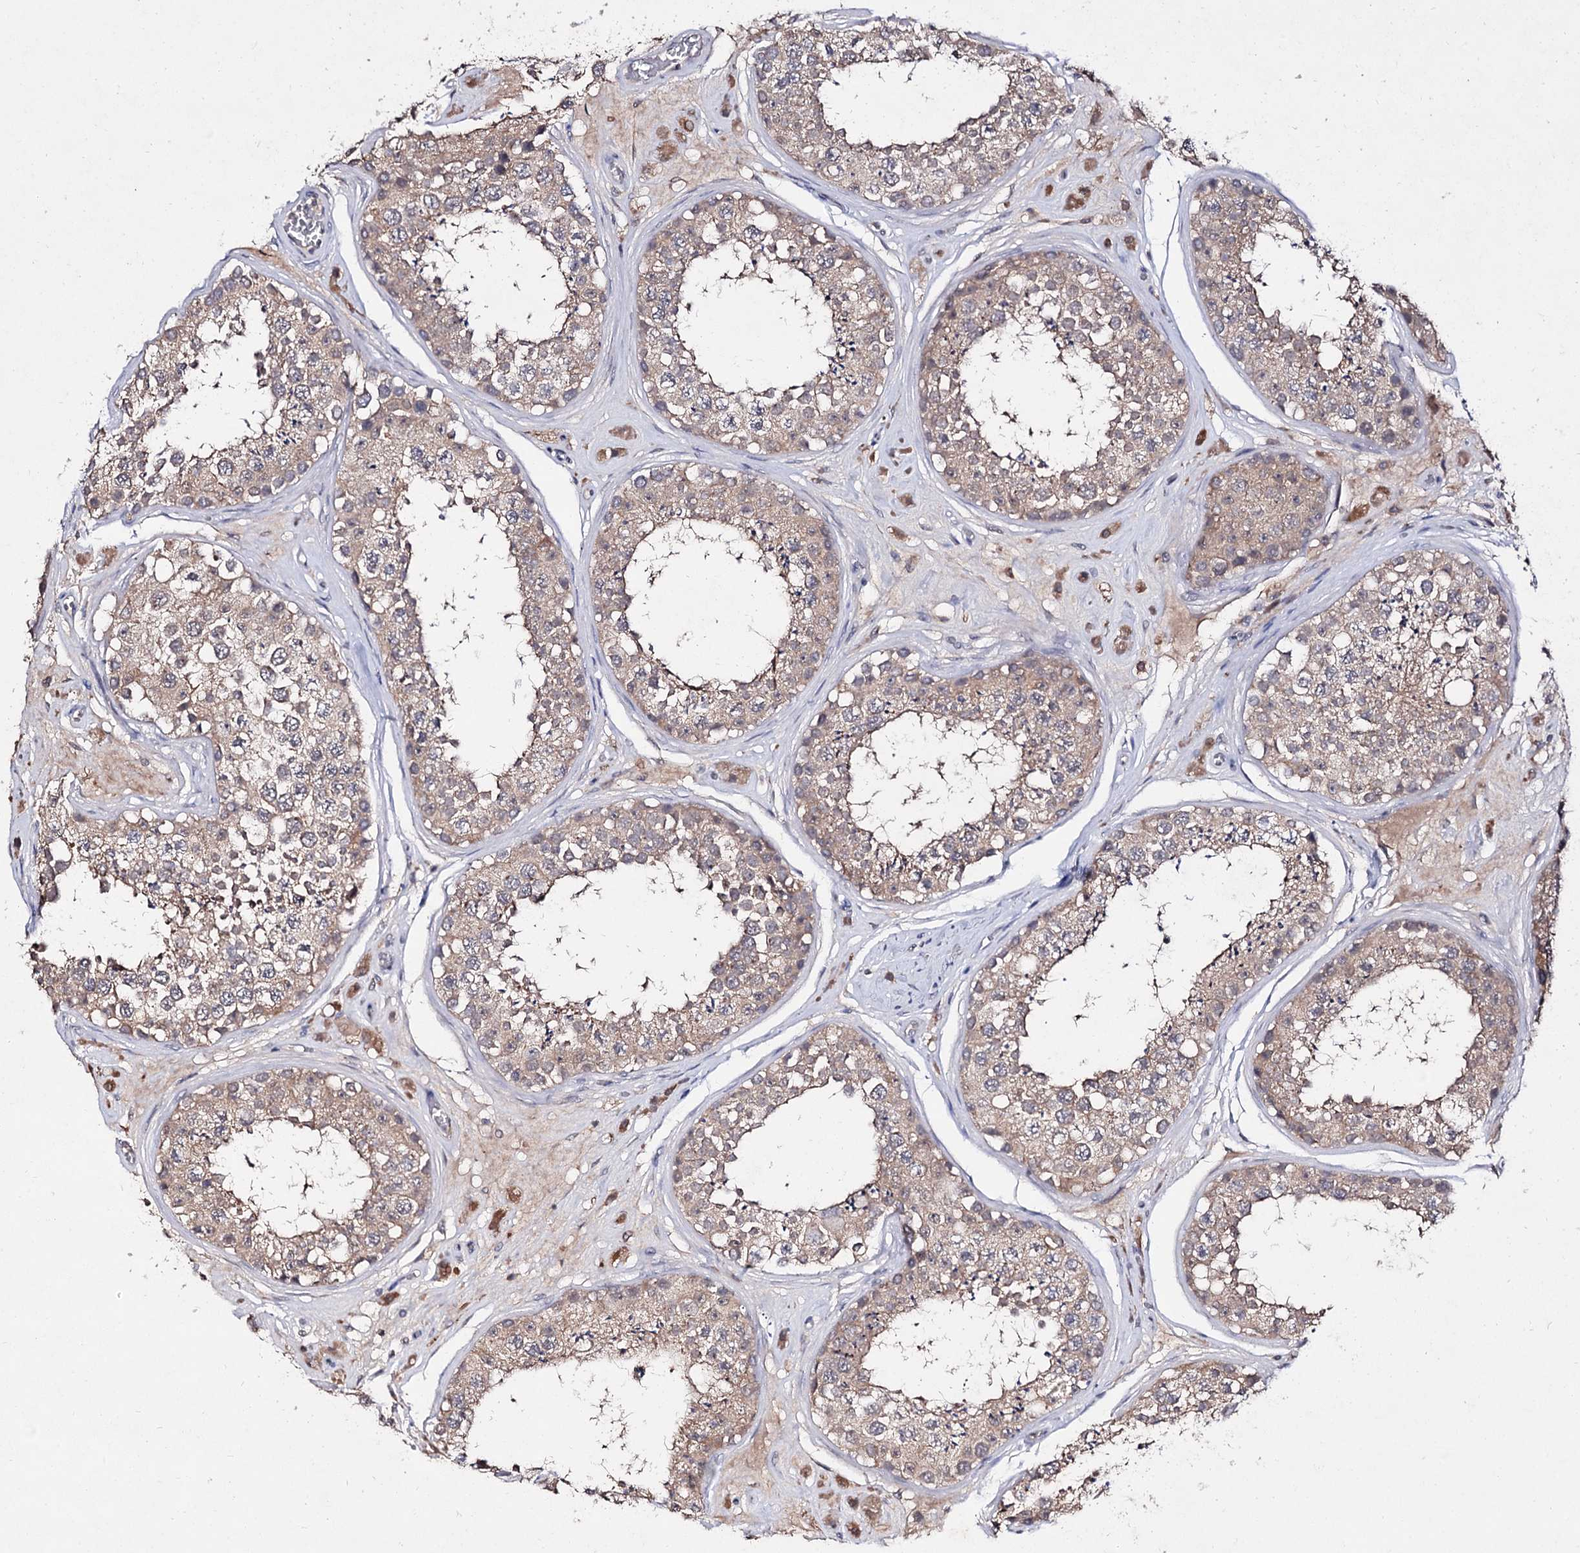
{"staining": {"intensity": "weak", "quantity": "25%-75%", "location": "cytoplasmic/membranous"}, "tissue": "testis", "cell_type": "Cells in seminiferous ducts", "image_type": "normal", "snomed": [{"axis": "morphology", "description": "Normal tissue, NOS"}, {"axis": "topography", "description": "Testis"}], "caption": "Cells in seminiferous ducts exhibit low levels of weak cytoplasmic/membranous positivity in approximately 25%-75% of cells in unremarkable human testis.", "gene": "ACTR6", "patient": {"sex": "male", "age": 25}}